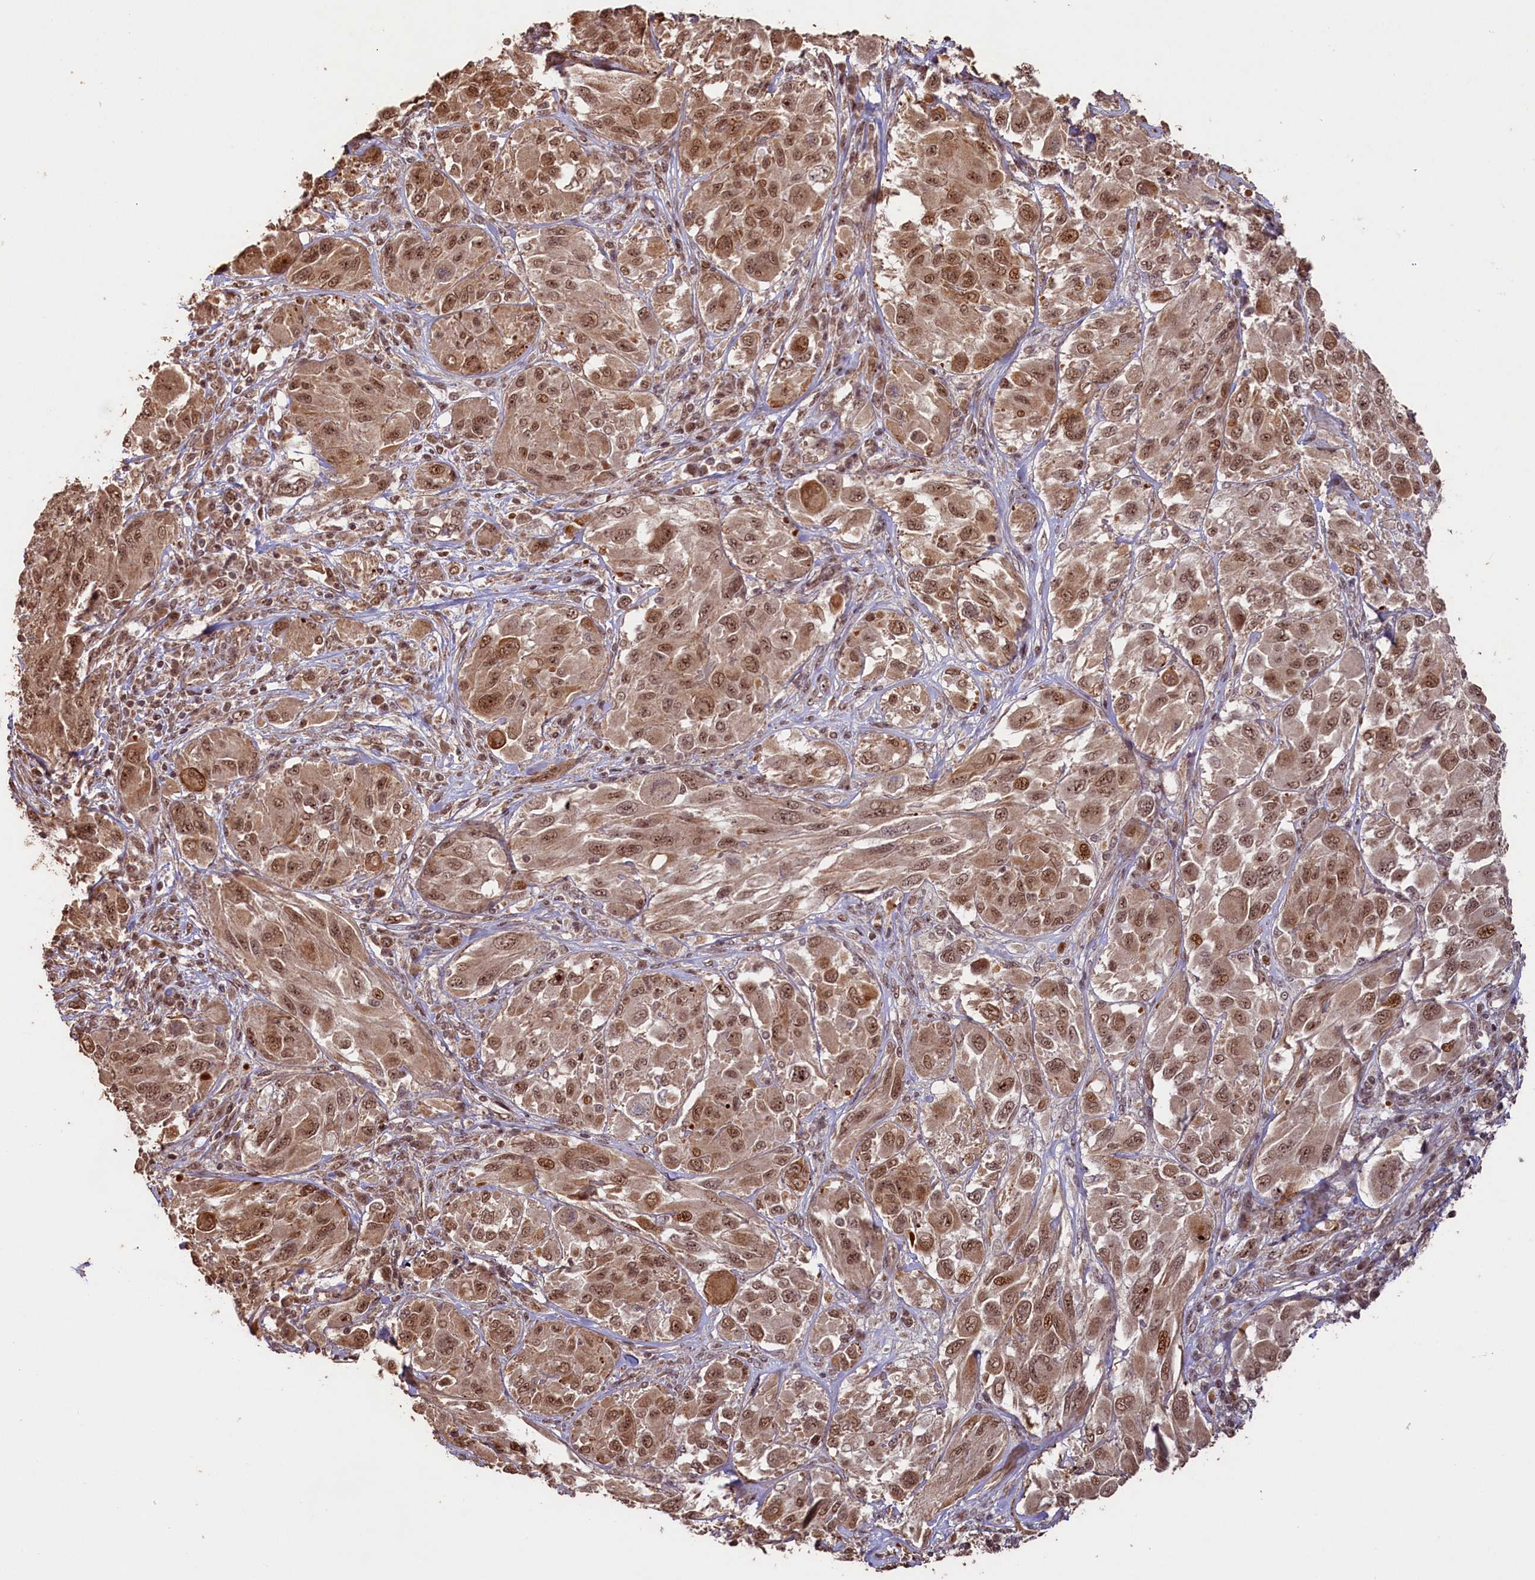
{"staining": {"intensity": "moderate", "quantity": ">75%", "location": "cytoplasmic/membranous,nuclear"}, "tissue": "melanoma", "cell_type": "Tumor cells", "image_type": "cancer", "snomed": [{"axis": "morphology", "description": "Malignant melanoma, NOS"}, {"axis": "topography", "description": "Skin"}], "caption": "This is an image of immunohistochemistry staining of malignant melanoma, which shows moderate positivity in the cytoplasmic/membranous and nuclear of tumor cells.", "gene": "SHPRH", "patient": {"sex": "female", "age": 91}}